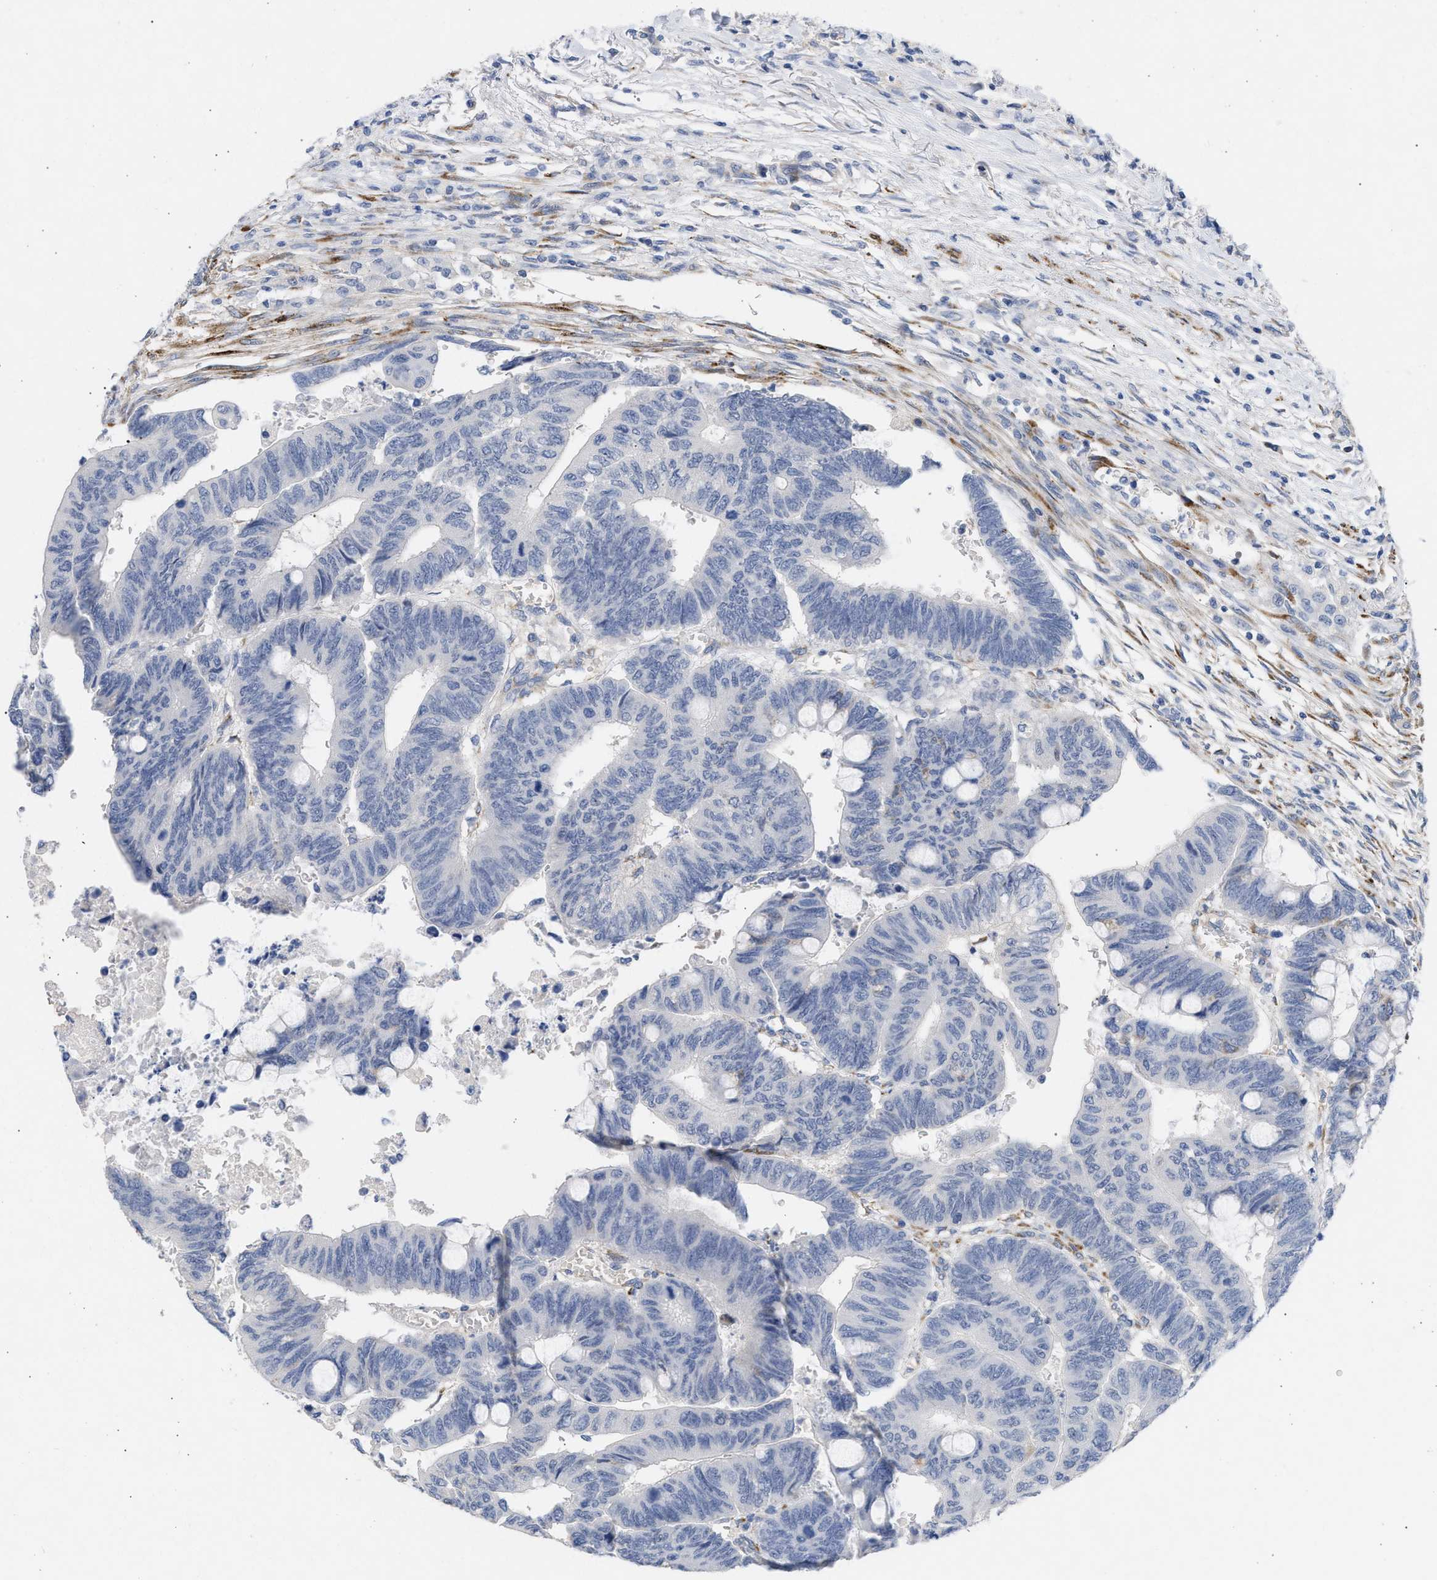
{"staining": {"intensity": "negative", "quantity": "none", "location": "none"}, "tissue": "colorectal cancer", "cell_type": "Tumor cells", "image_type": "cancer", "snomed": [{"axis": "morphology", "description": "Normal tissue, NOS"}, {"axis": "morphology", "description": "Adenocarcinoma, NOS"}, {"axis": "topography", "description": "Rectum"}, {"axis": "topography", "description": "Peripheral nerve tissue"}], "caption": "This photomicrograph is of colorectal adenocarcinoma stained with immunohistochemistry (IHC) to label a protein in brown with the nuclei are counter-stained blue. There is no expression in tumor cells. (Brightfield microscopy of DAB (3,3'-diaminobenzidine) IHC at high magnification).", "gene": "SELENOM", "patient": {"sex": "male", "age": 92}}